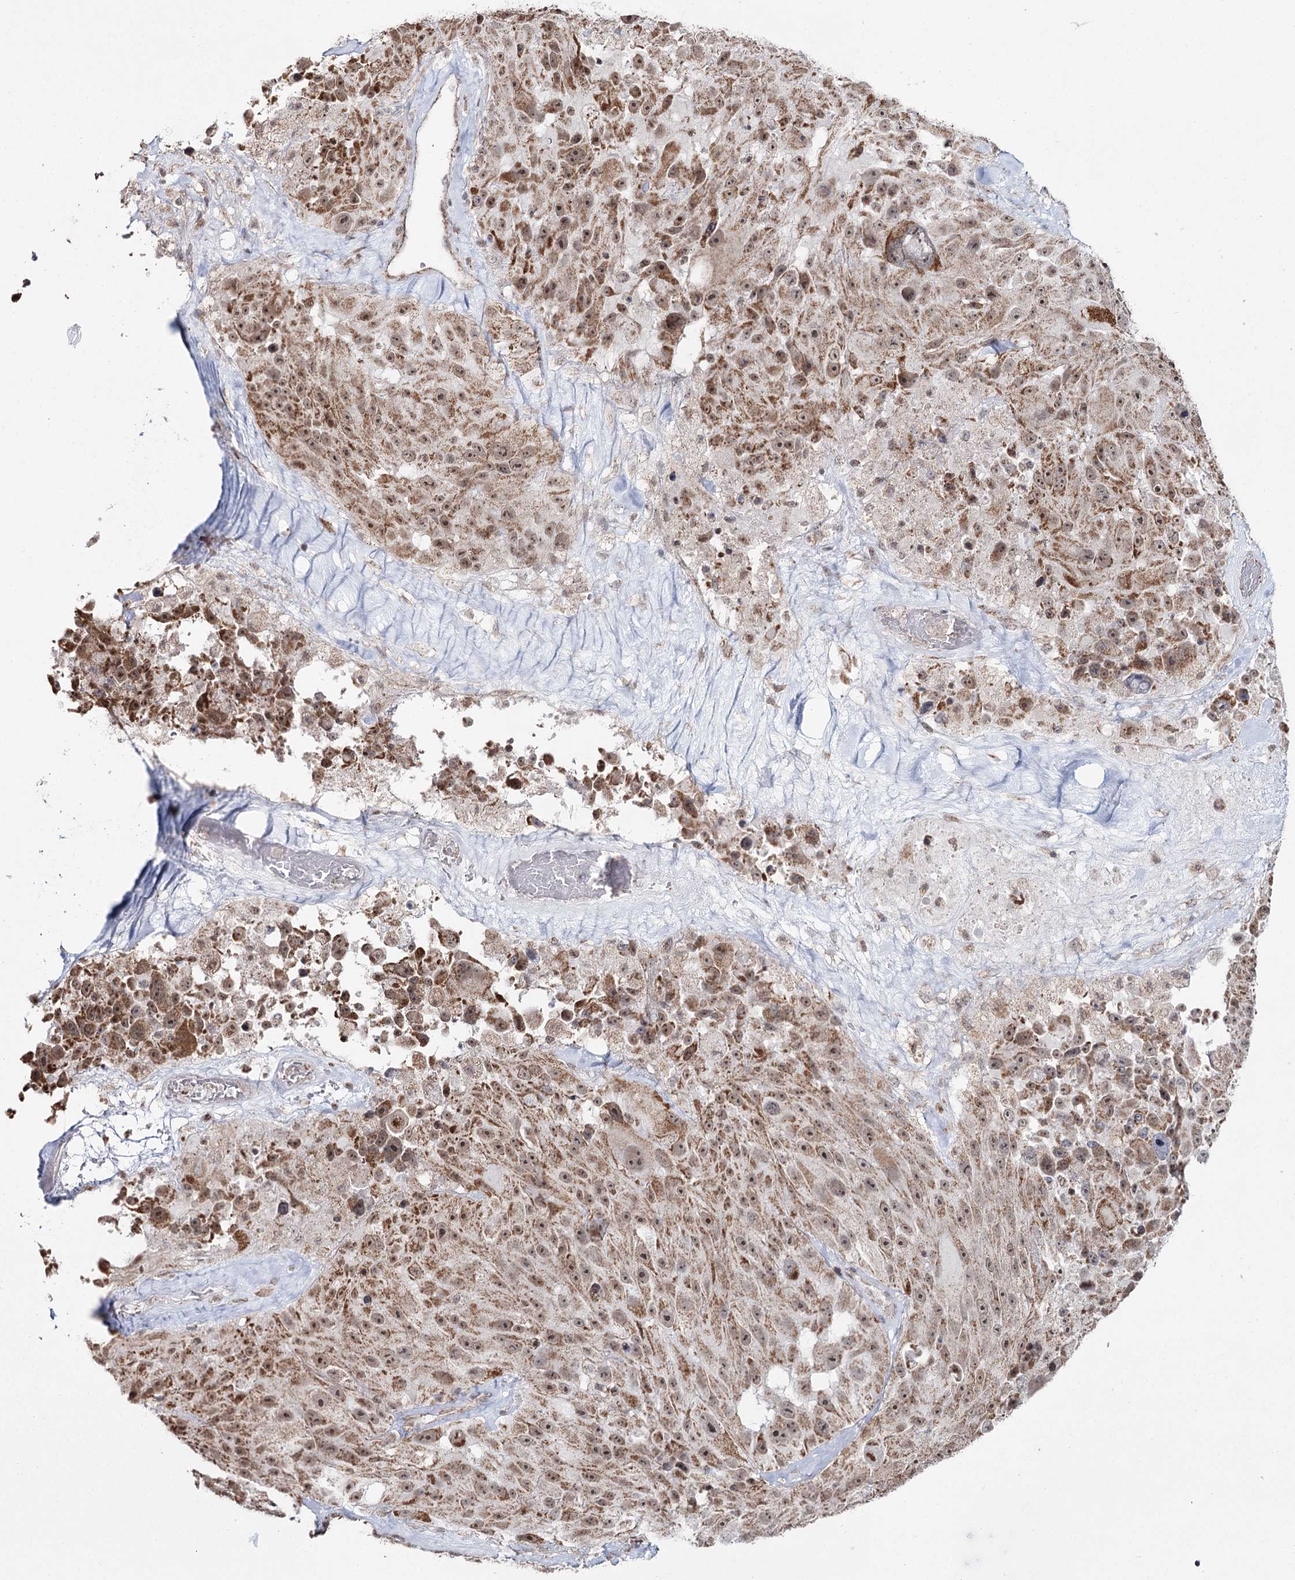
{"staining": {"intensity": "moderate", "quantity": "25%-75%", "location": "cytoplasmic/membranous,nuclear"}, "tissue": "melanoma", "cell_type": "Tumor cells", "image_type": "cancer", "snomed": [{"axis": "morphology", "description": "Malignant melanoma, Metastatic site"}, {"axis": "topography", "description": "Lymph node"}], "caption": "DAB immunohistochemical staining of human melanoma demonstrates moderate cytoplasmic/membranous and nuclear protein positivity in approximately 25%-75% of tumor cells.", "gene": "PDHX", "patient": {"sex": "male", "age": 62}}